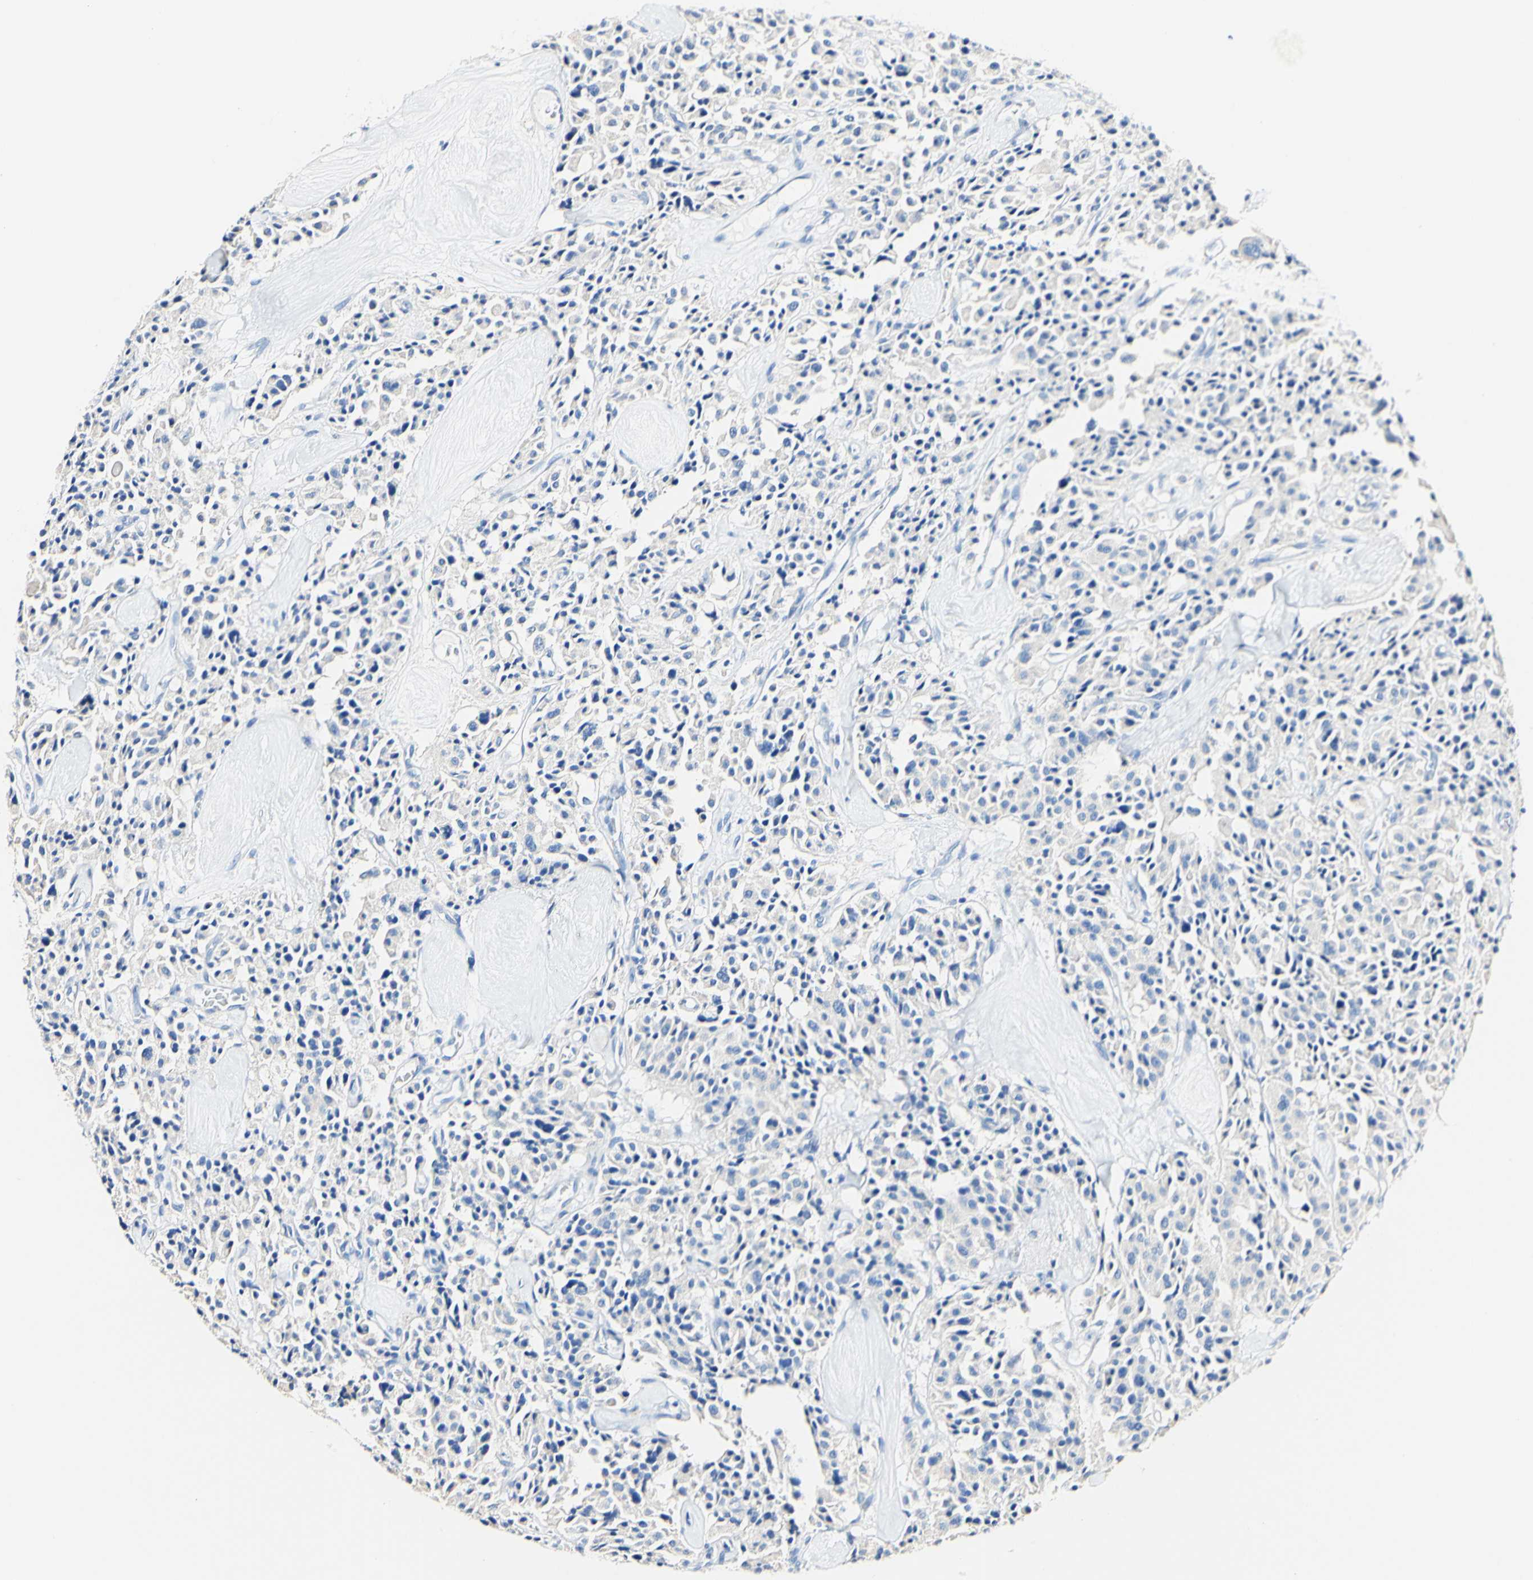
{"staining": {"intensity": "negative", "quantity": "none", "location": "none"}, "tissue": "carcinoid", "cell_type": "Tumor cells", "image_type": "cancer", "snomed": [{"axis": "morphology", "description": "Carcinoid, malignant, NOS"}, {"axis": "topography", "description": "Lung"}], "caption": "Immunohistochemistry (IHC) of human malignant carcinoid displays no positivity in tumor cells.", "gene": "DSC2", "patient": {"sex": "male", "age": 30}}